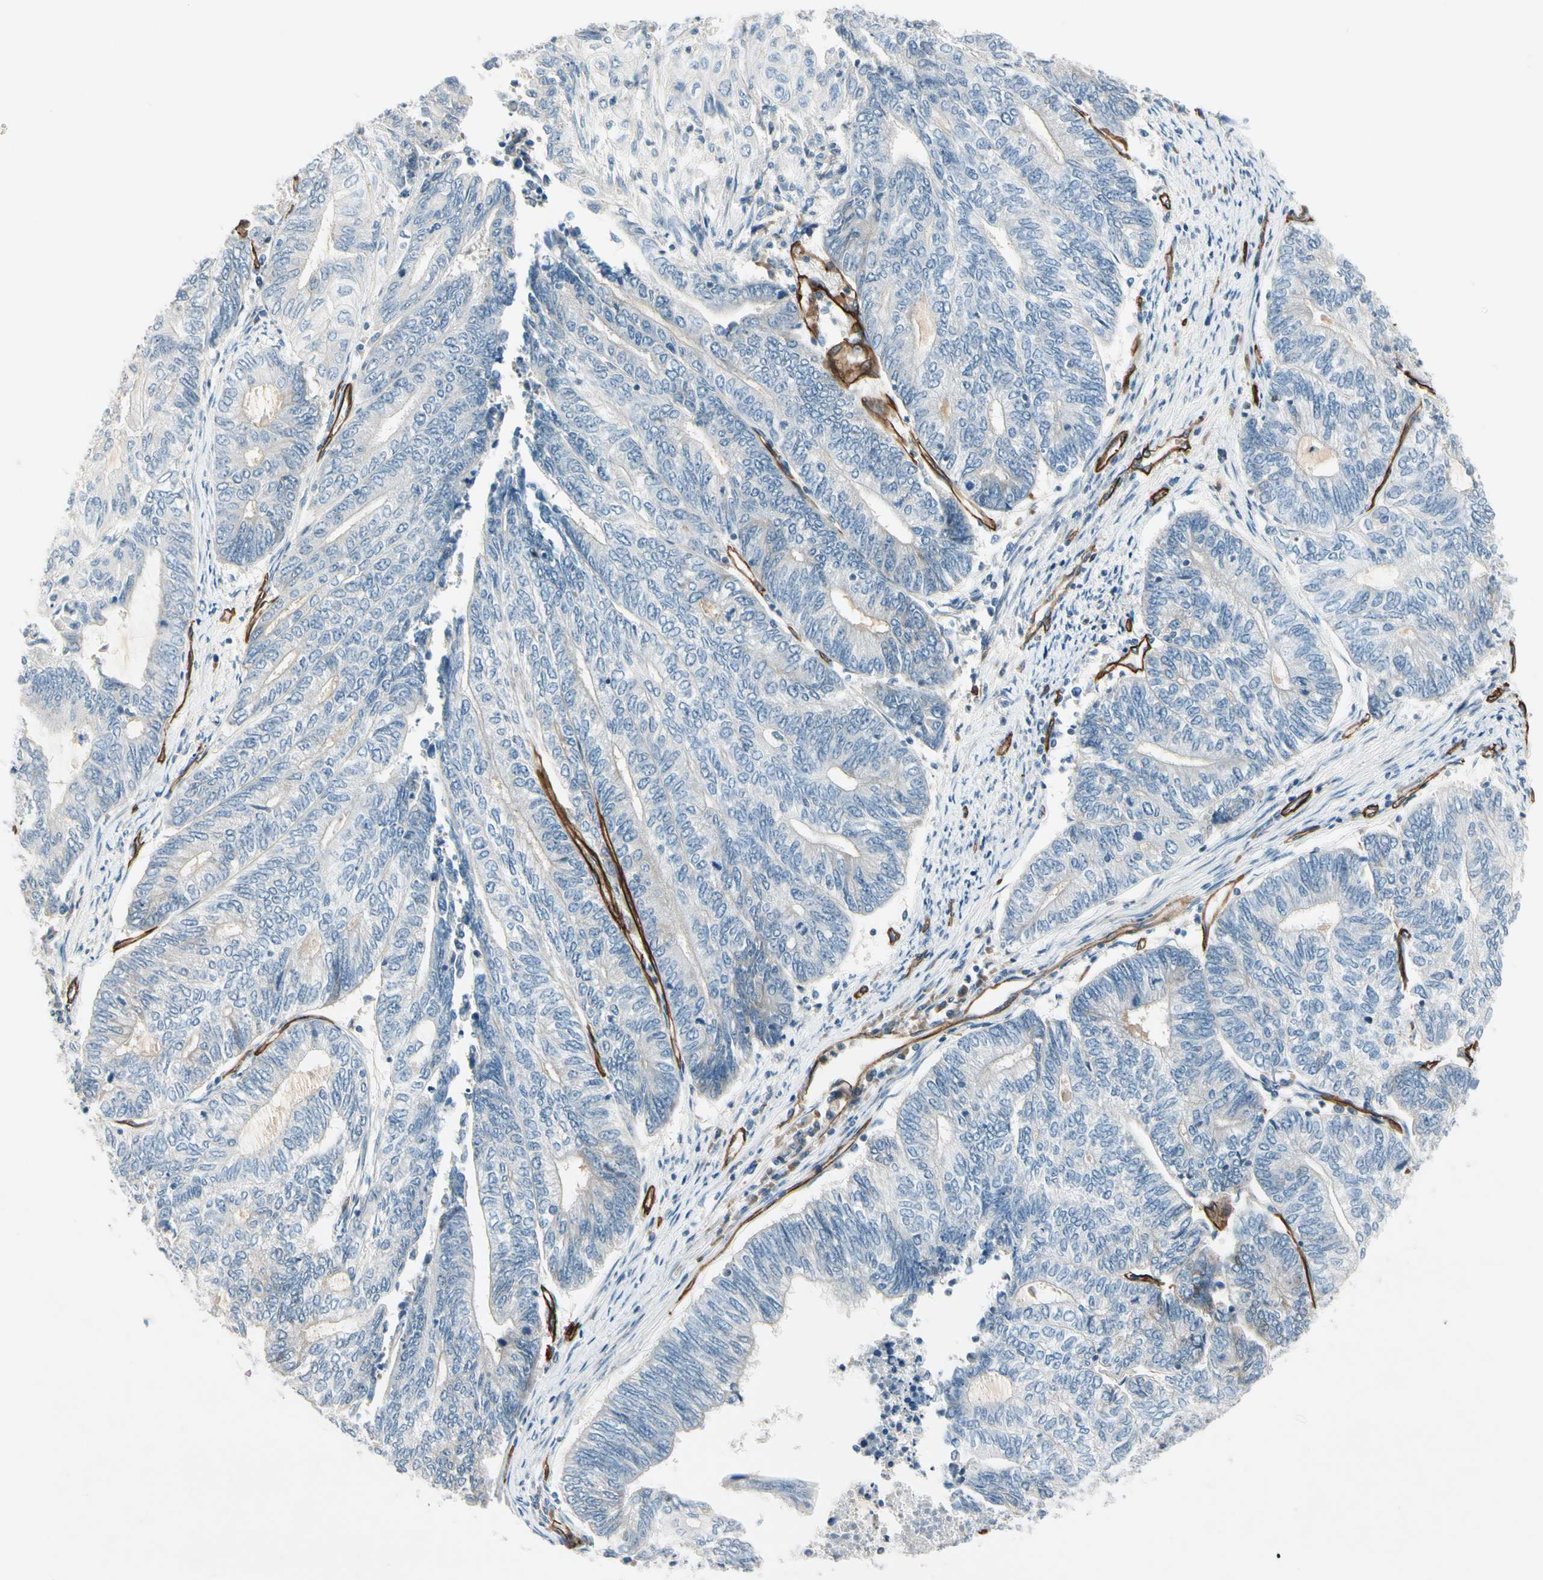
{"staining": {"intensity": "negative", "quantity": "none", "location": "none"}, "tissue": "endometrial cancer", "cell_type": "Tumor cells", "image_type": "cancer", "snomed": [{"axis": "morphology", "description": "Adenocarcinoma, NOS"}, {"axis": "topography", "description": "Uterus"}, {"axis": "topography", "description": "Endometrium"}], "caption": "DAB immunohistochemical staining of endometrial cancer shows no significant staining in tumor cells. Brightfield microscopy of immunohistochemistry (IHC) stained with DAB (brown) and hematoxylin (blue), captured at high magnification.", "gene": "CD93", "patient": {"sex": "female", "age": 70}}